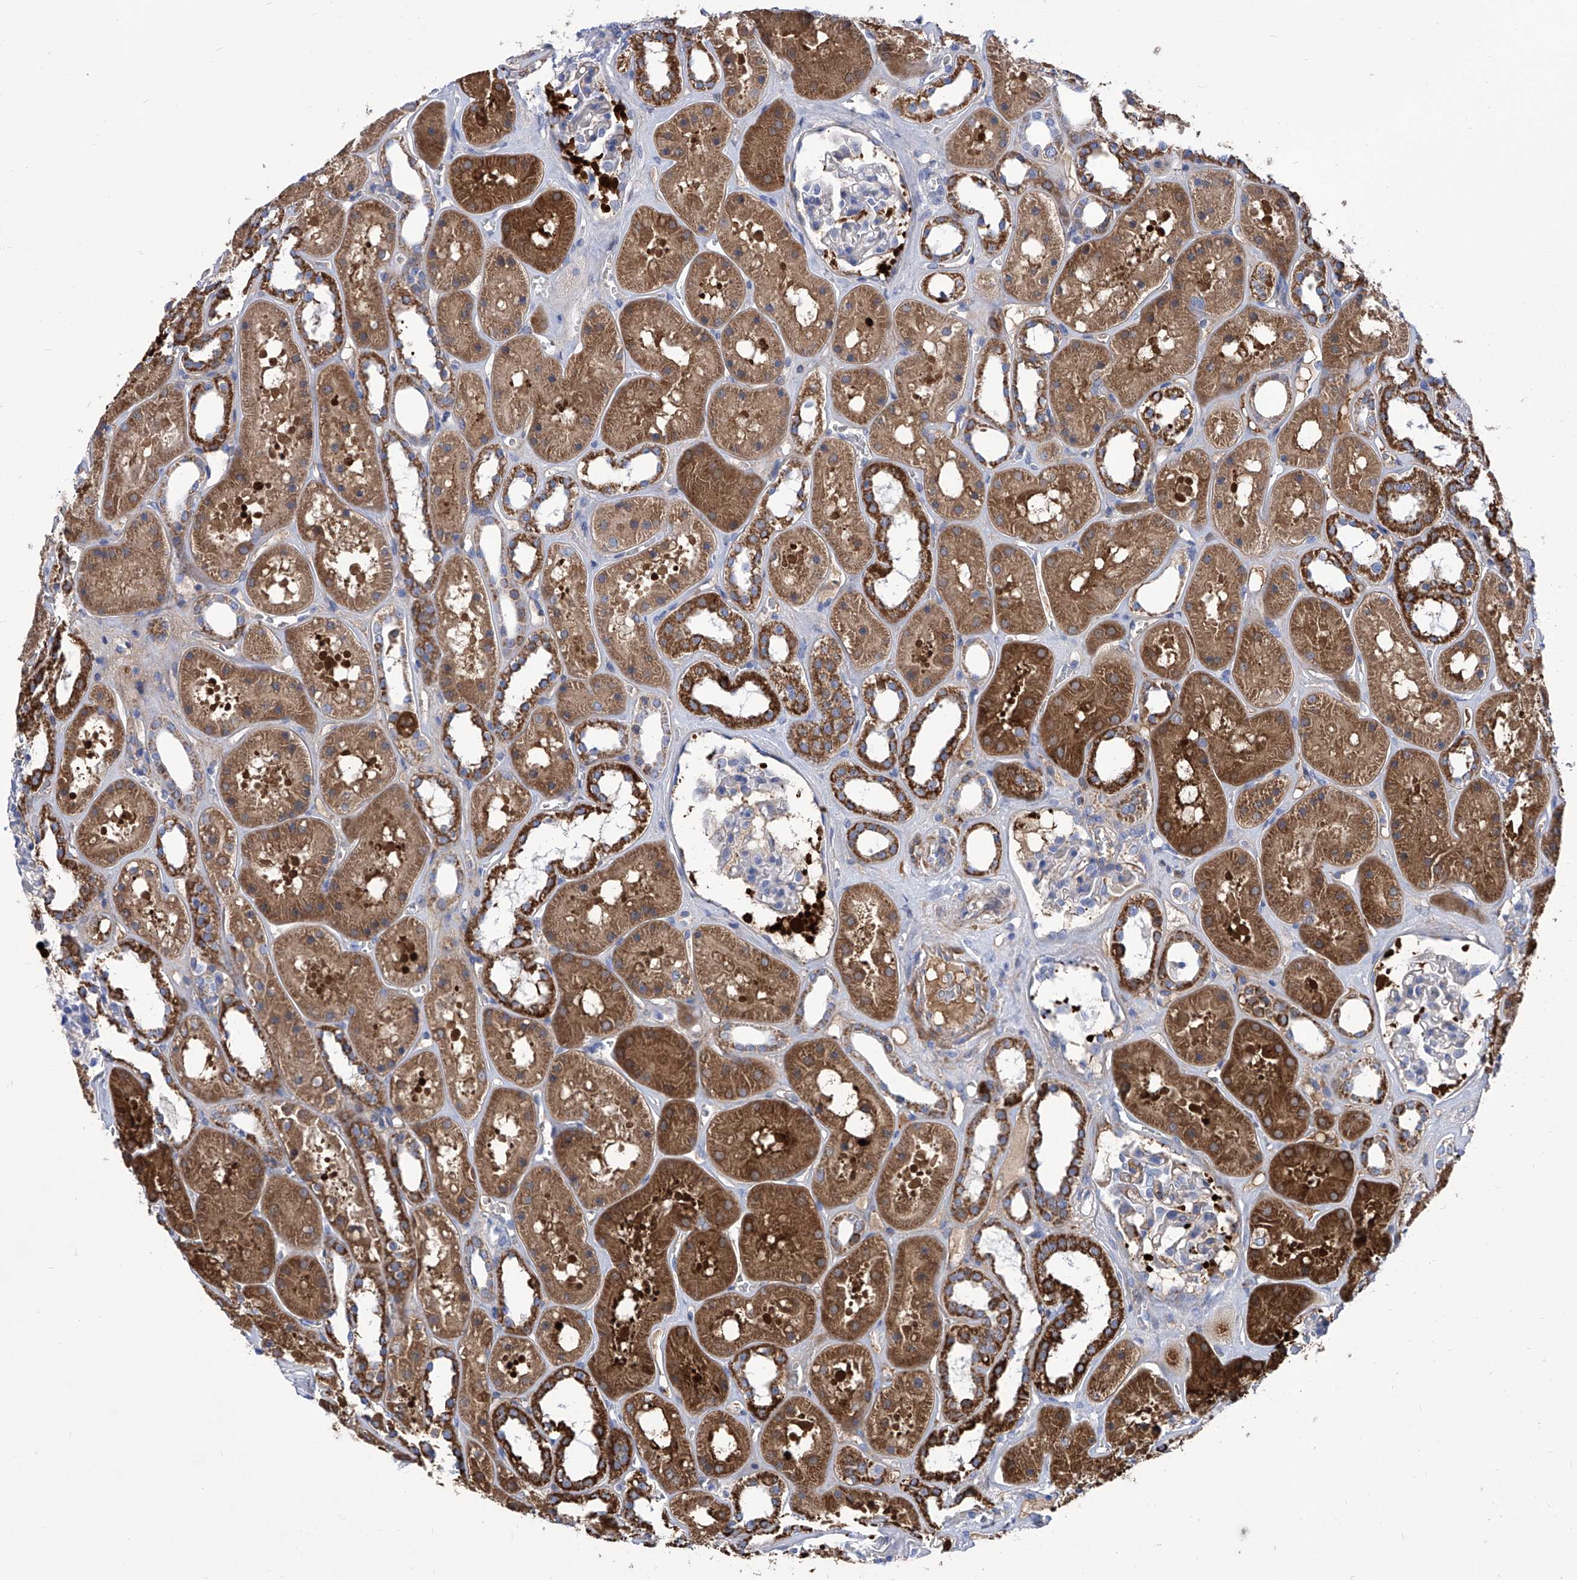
{"staining": {"intensity": "negative", "quantity": "none", "location": "none"}, "tissue": "kidney", "cell_type": "Cells in glomeruli", "image_type": "normal", "snomed": [{"axis": "morphology", "description": "Normal tissue, NOS"}, {"axis": "topography", "description": "Kidney"}], "caption": "Micrograph shows no significant protein expression in cells in glomeruli of benign kidney.", "gene": "SRBD1", "patient": {"sex": "female", "age": 41}}